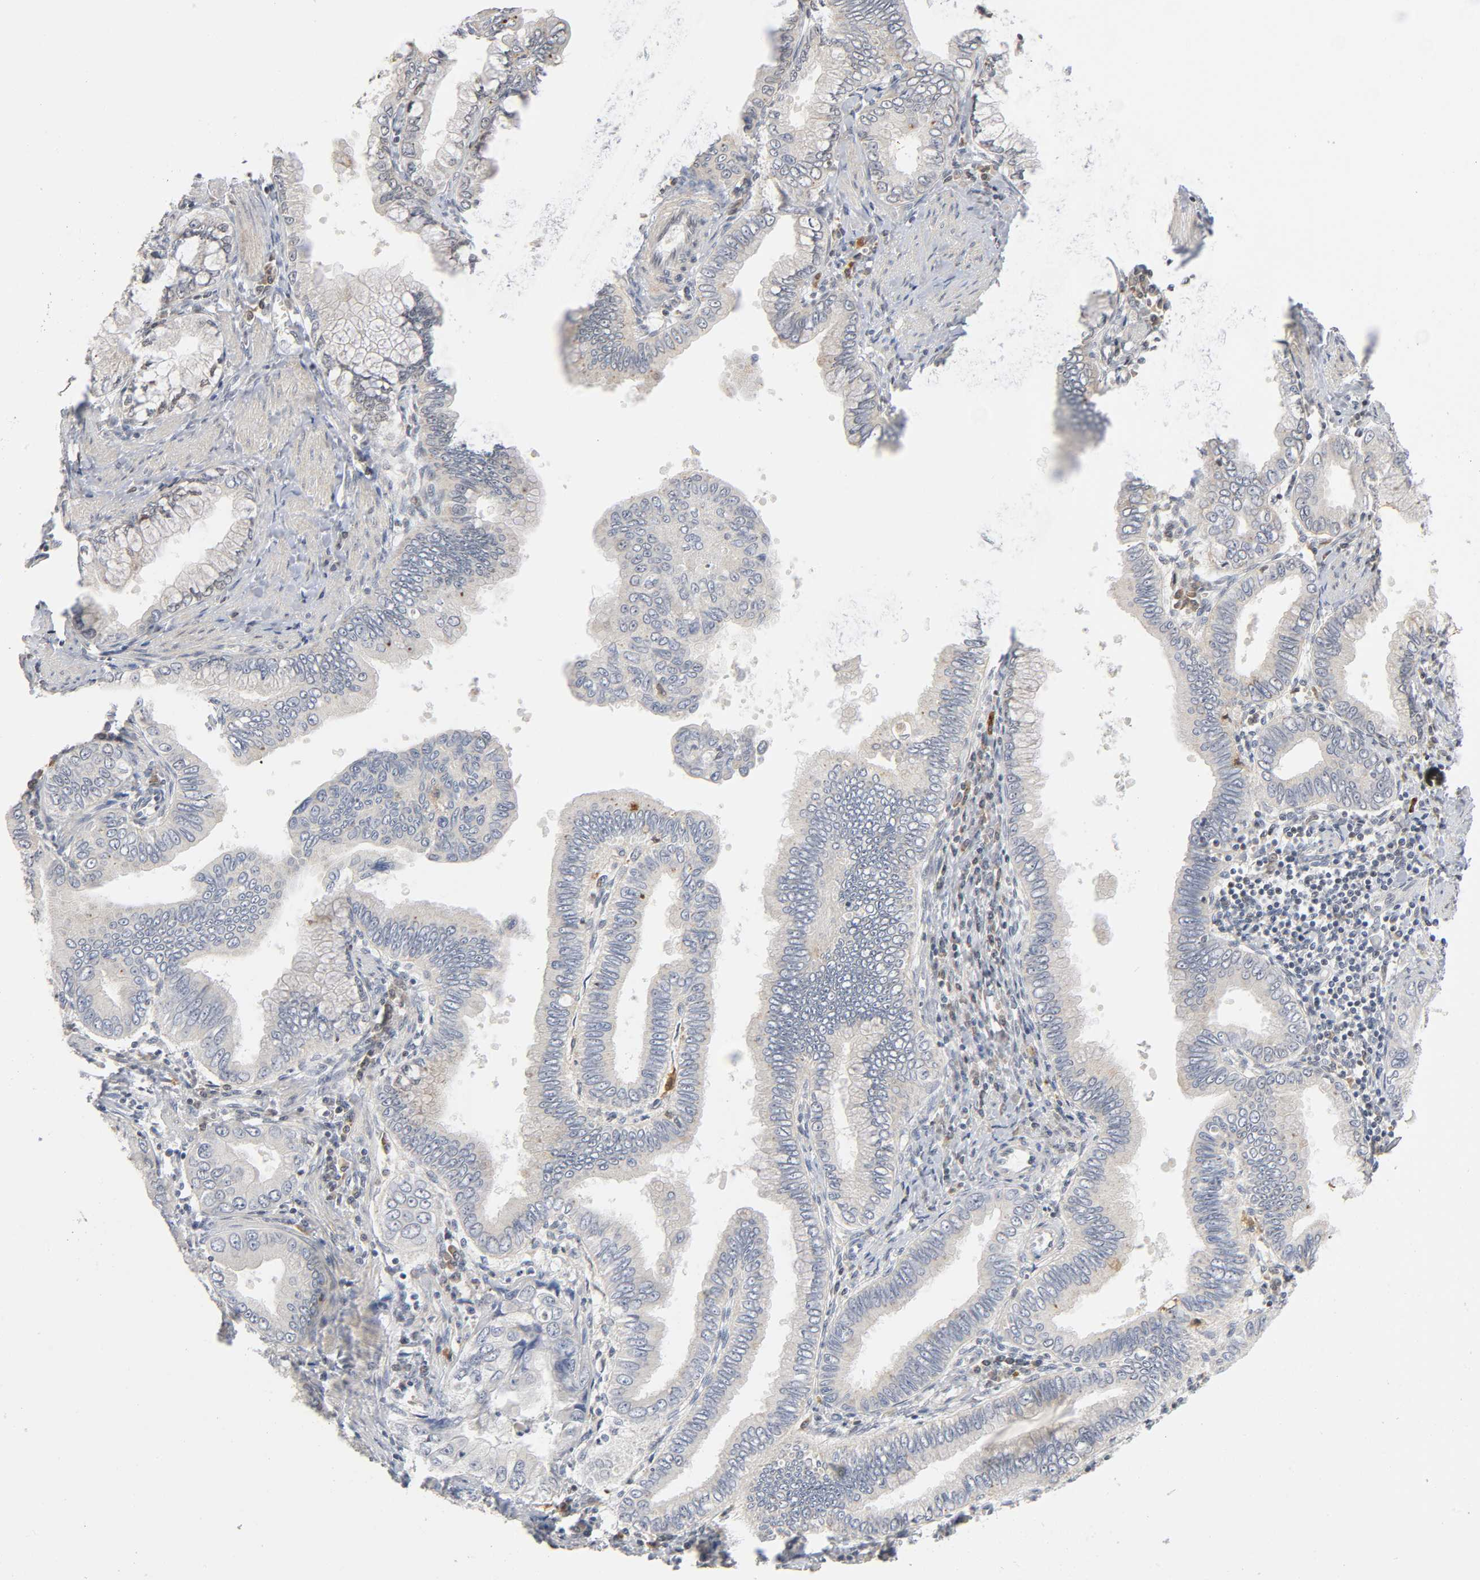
{"staining": {"intensity": "negative", "quantity": "none", "location": "none"}, "tissue": "pancreatic cancer", "cell_type": "Tumor cells", "image_type": "cancer", "snomed": [{"axis": "morphology", "description": "Normal tissue, NOS"}, {"axis": "topography", "description": "Lymph node"}], "caption": "Protein analysis of pancreatic cancer exhibits no significant expression in tumor cells.", "gene": "KAT2B", "patient": {"sex": "male", "age": 50}}